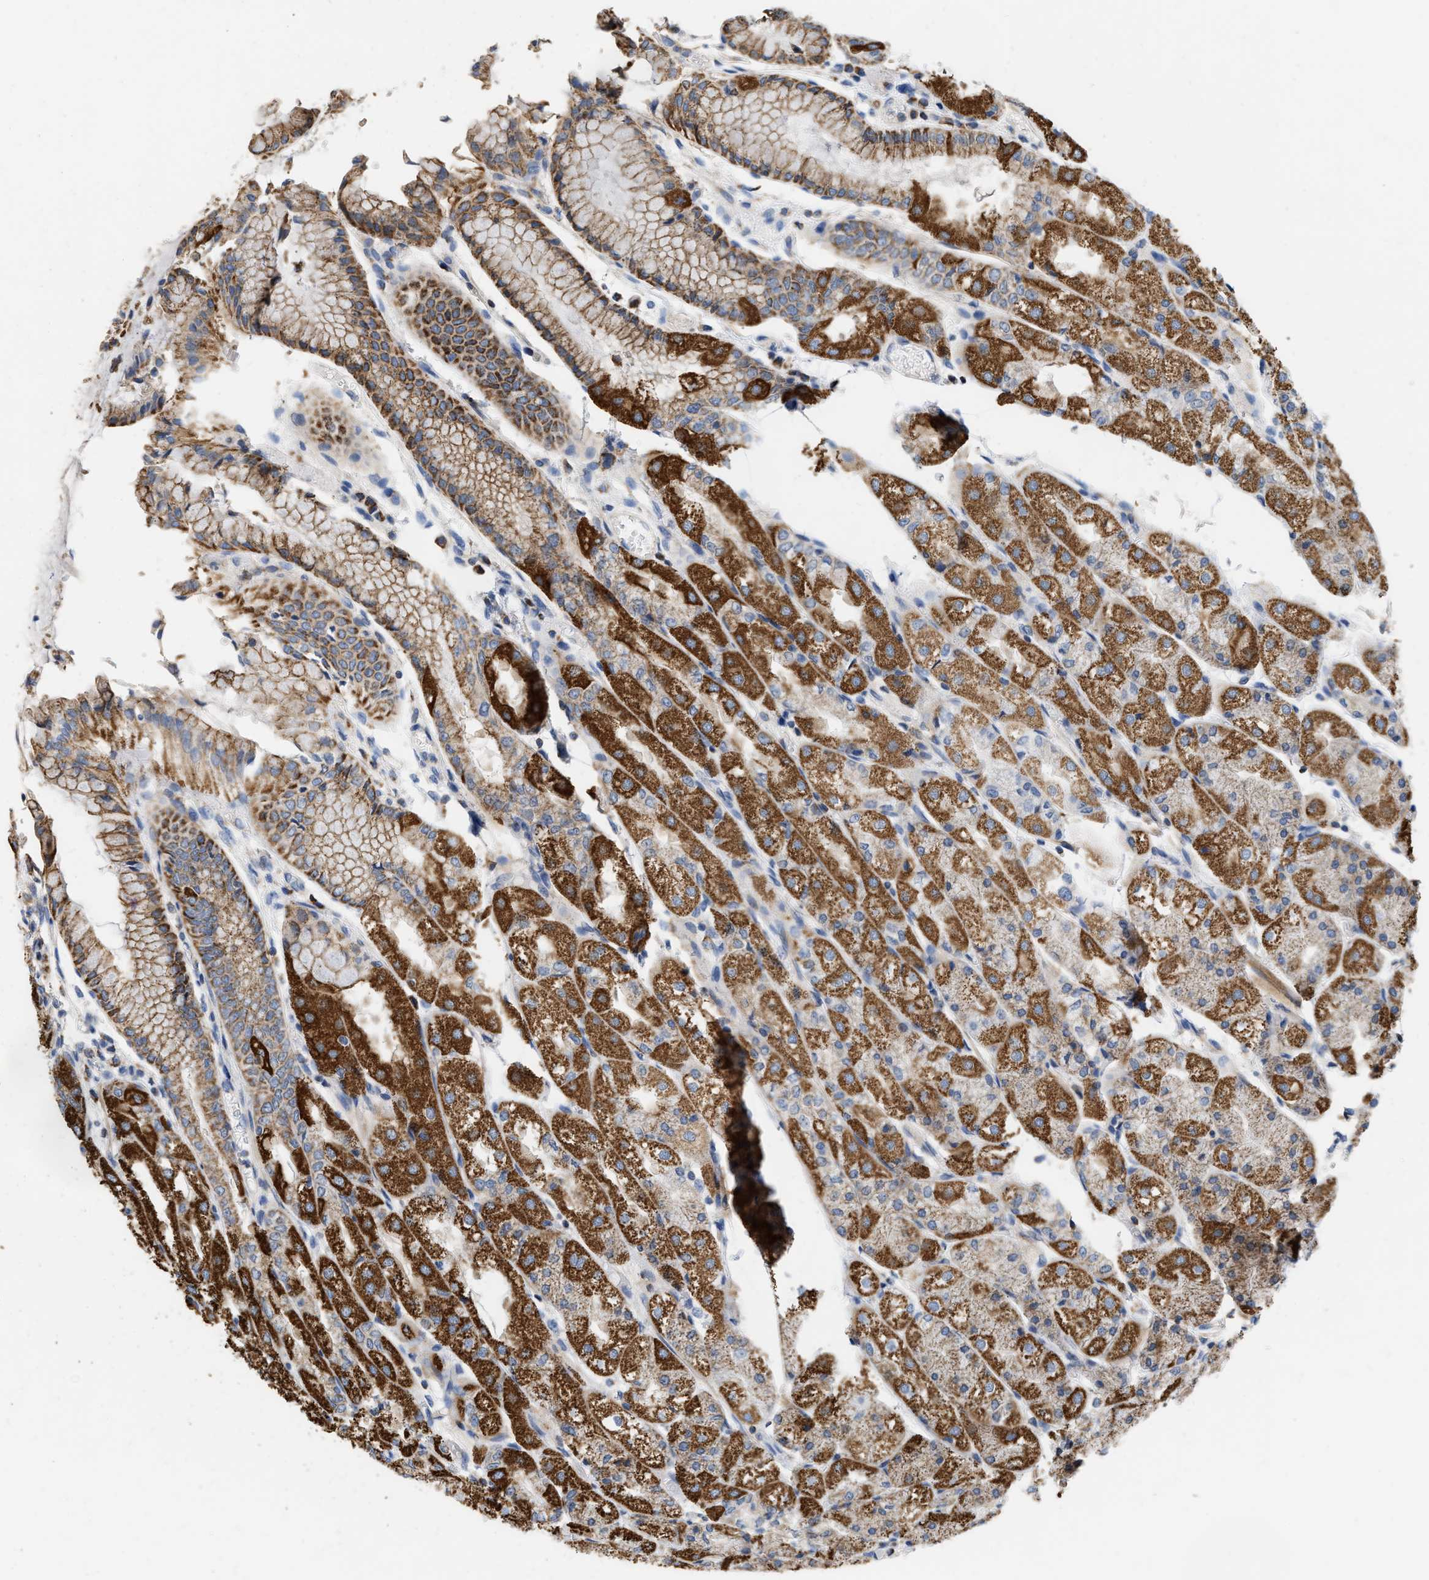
{"staining": {"intensity": "strong", "quantity": "25%-75%", "location": "cytoplasmic/membranous"}, "tissue": "stomach", "cell_type": "Glandular cells", "image_type": "normal", "snomed": [{"axis": "morphology", "description": "Normal tissue, NOS"}, {"axis": "topography", "description": "Stomach, upper"}], "caption": "High-magnification brightfield microscopy of benign stomach stained with DAB (3,3'-diaminobenzidine) (brown) and counterstained with hematoxylin (blue). glandular cells exhibit strong cytoplasmic/membranous staining is appreciated in approximately25%-75% of cells. Using DAB (3,3'-diaminobenzidine) (brown) and hematoxylin (blue) stains, captured at high magnification using brightfield microscopy.", "gene": "GRB10", "patient": {"sex": "male", "age": 72}}